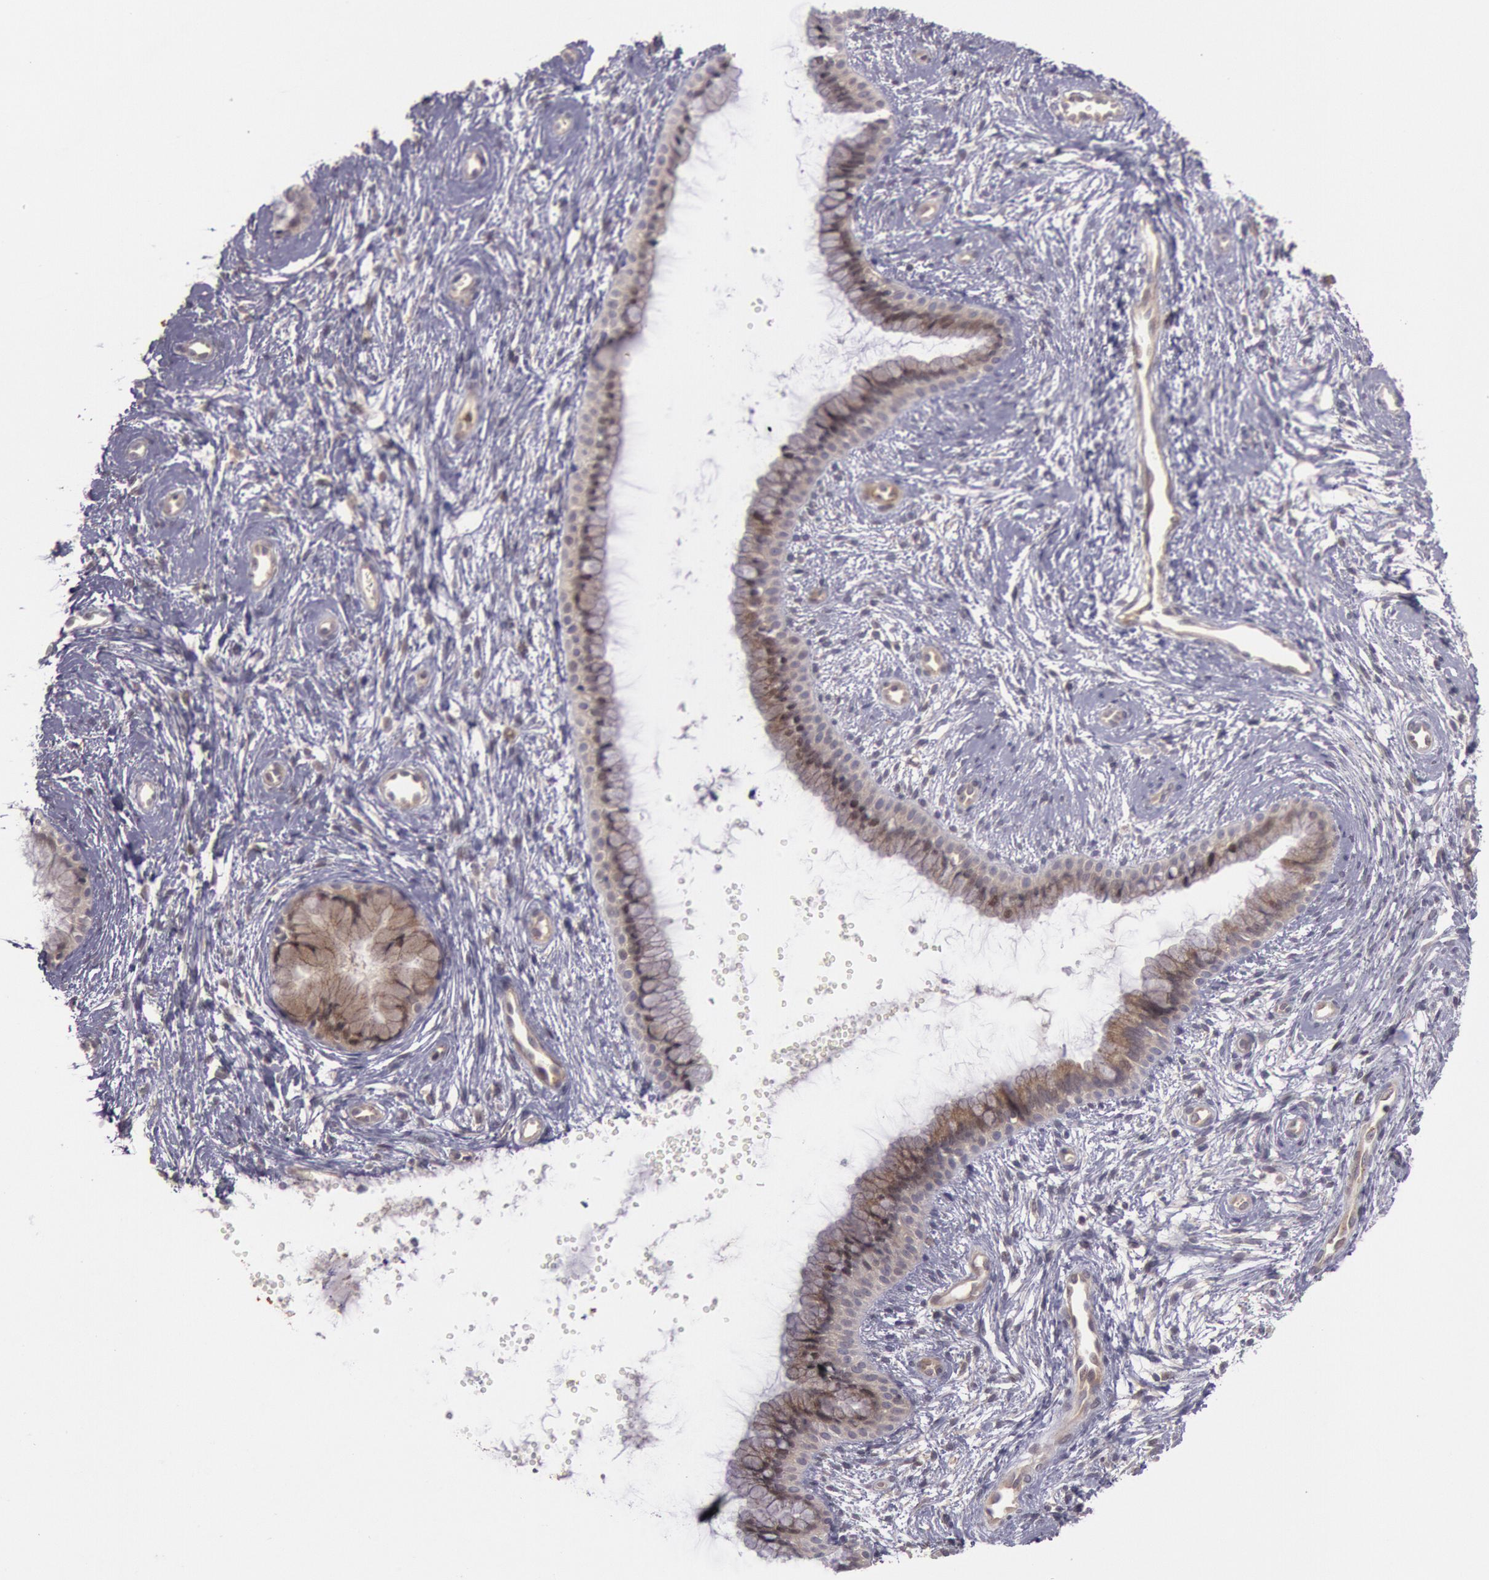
{"staining": {"intensity": "weak", "quantity": "25%-75%", "location": "cytoplasmic/membranous"}, "tissue": "cervix", "cell_type": "Glandular cells", "image_type": "normal", "snomed": [{"axis": "morphology", "description": "Normal tissue, NOS"}, {"axis": "topography", "description": "Cervix"}], "caption": "Approximately 25%-75% of glandular cells in benign human cervix demonstrate weak cytoplasmic/membranous protein positivity as visualized by brown immunohistochemical staining.", "gene": "TRIB2", "patient": {"sex": "female", "age": 39}}